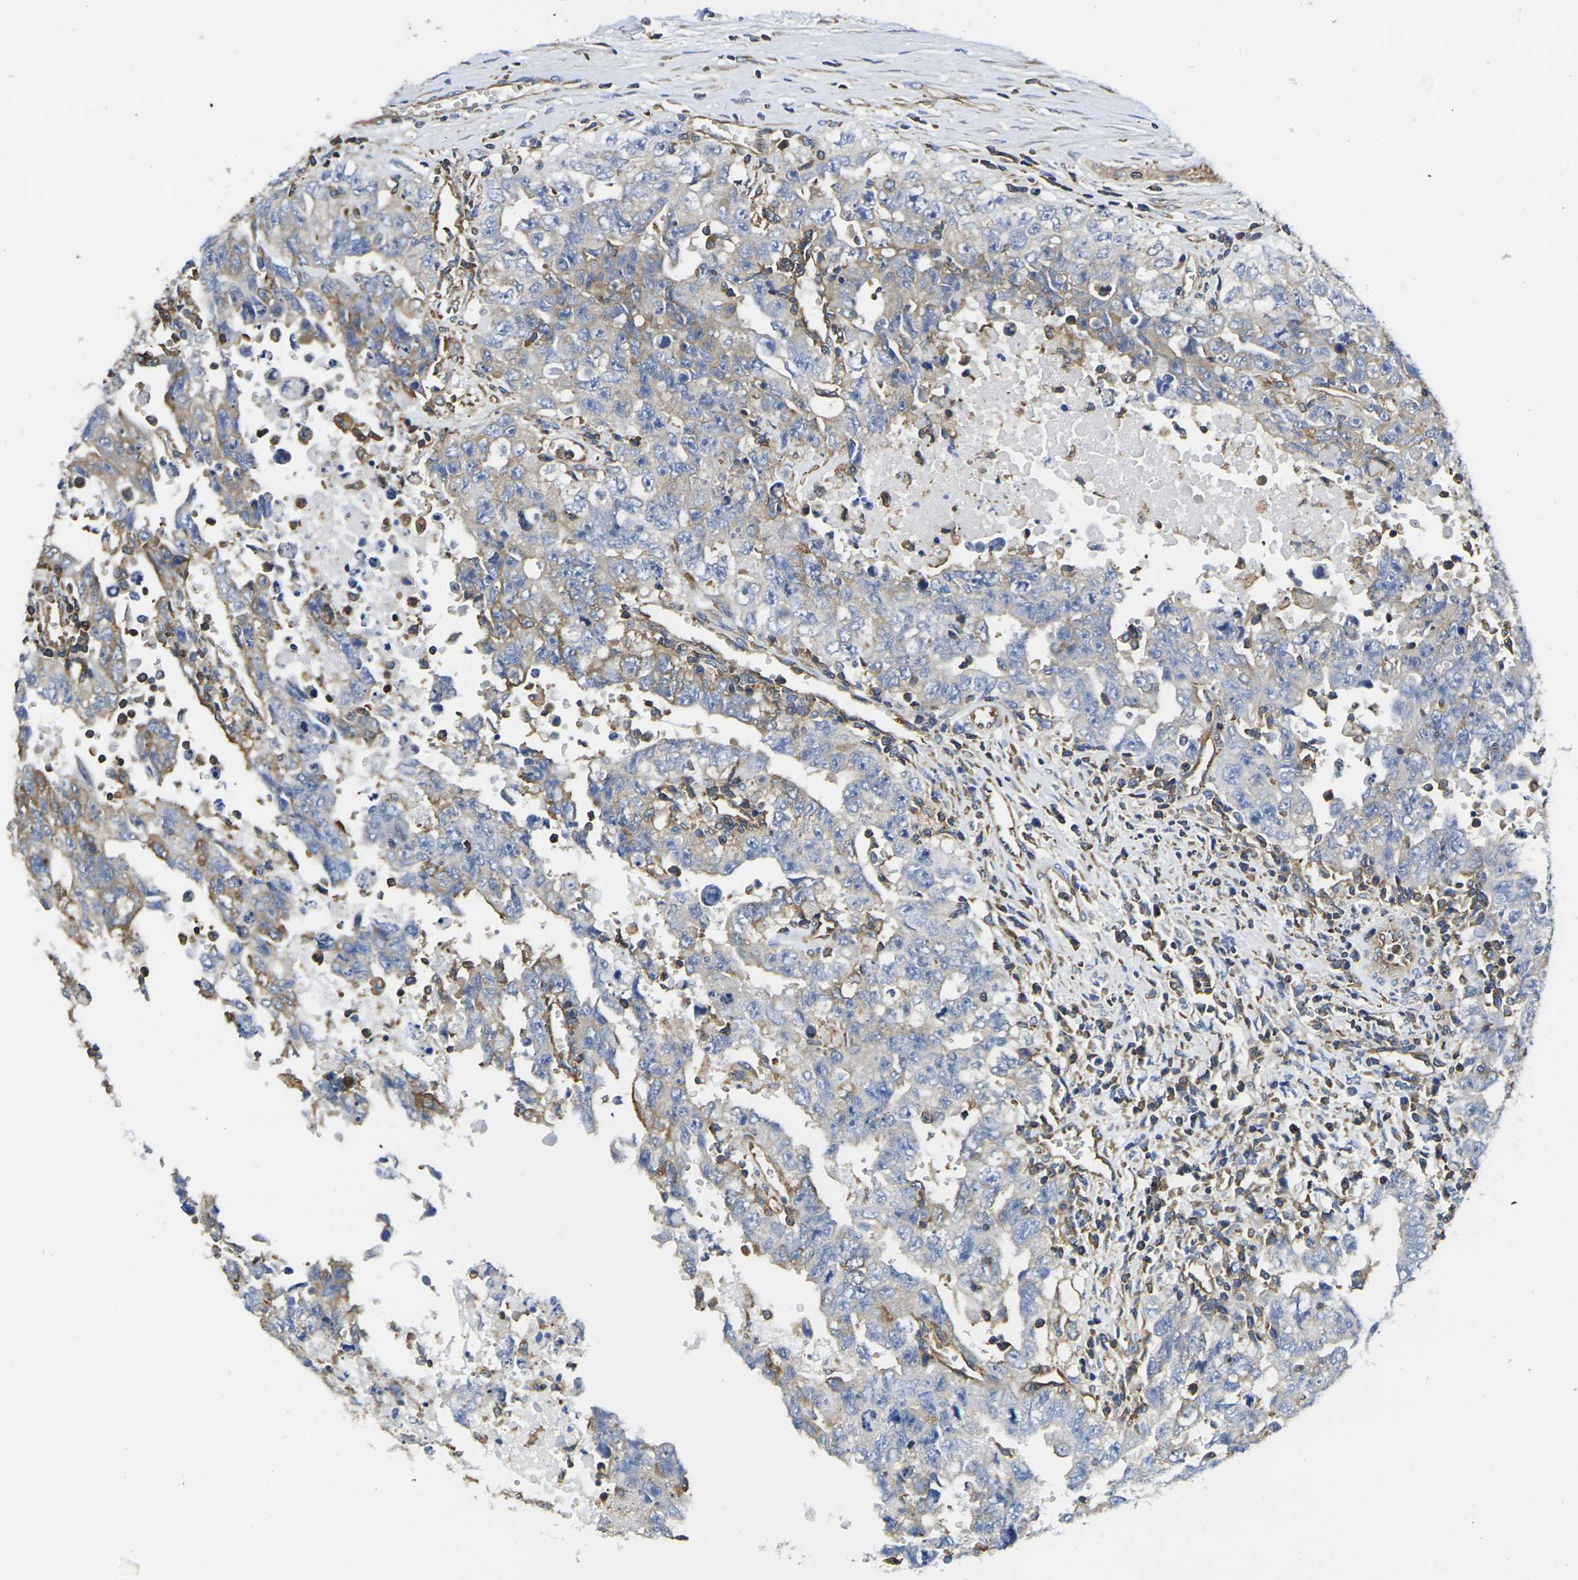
{"staining": {"intensity": "weak", "quantity": "25%-75%", "location": "cytoplasmic/membranous"}, "tissue": "testis cancer", "cell_type": "Tumor cells", "image_type": "cancer", "snomed": [{"axis": "morphology", "description": "Carcinoma, Embryonal, NOS"}, {"axis": "topography", "description": "Testis"}], "caption": "Immunohistochemistry staining of testis cancer, which shows low levels of weak cytoplasmic/membranous positivity in about 25%-75% of tumor cells indicating weak cytoplasmic/membranous protein expression. The staining was performed using DAB (3,3'-diaminobenzidine) (brown) for protein detection and nuclei were counterstained in hematoxylin (blue).", "gene": "FAM110D", "patient": {"sex": "male", "age": 28}}